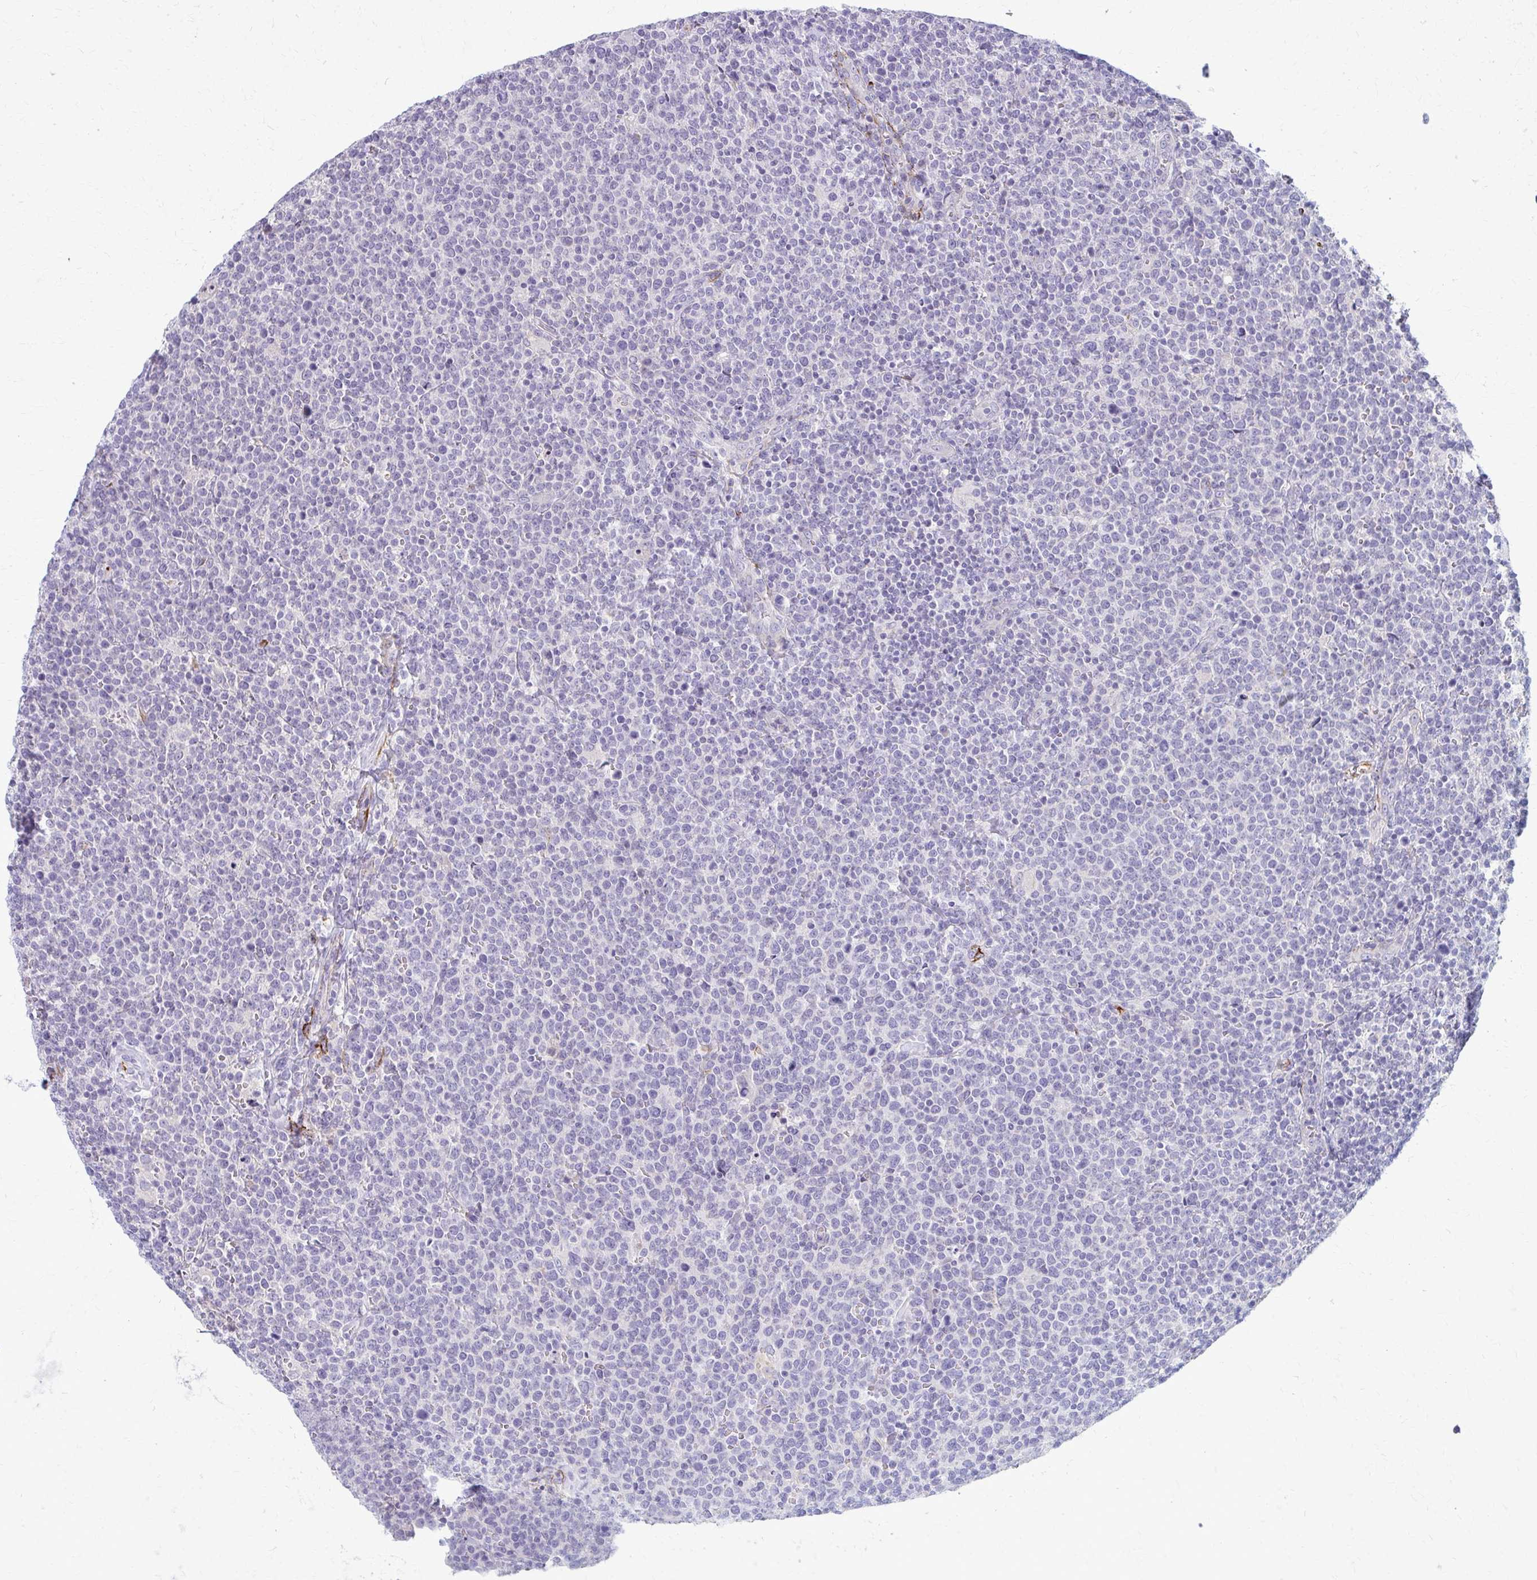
{"staining": {"intensity": "negative", "quantity": "none", "location": "none"}, "tissue": "lymphoma", "cell_type": "Tumor cells", "image_type": "cancer", "snomed": [{"axis": "morphology", "description": "Malignant lymphoma, non-Hodgkin's type, High grade"}, {"axis": "topography", "description": "Lymph node"}], "caption": "Immunohistochemistry (IHC) of human malignant lymphoma, non-Hodgkin's type (high-grade) displays no staining in tumor cells.", "gene": "ADIPOQ", "patient": {"sex": "male", "age": 61}}